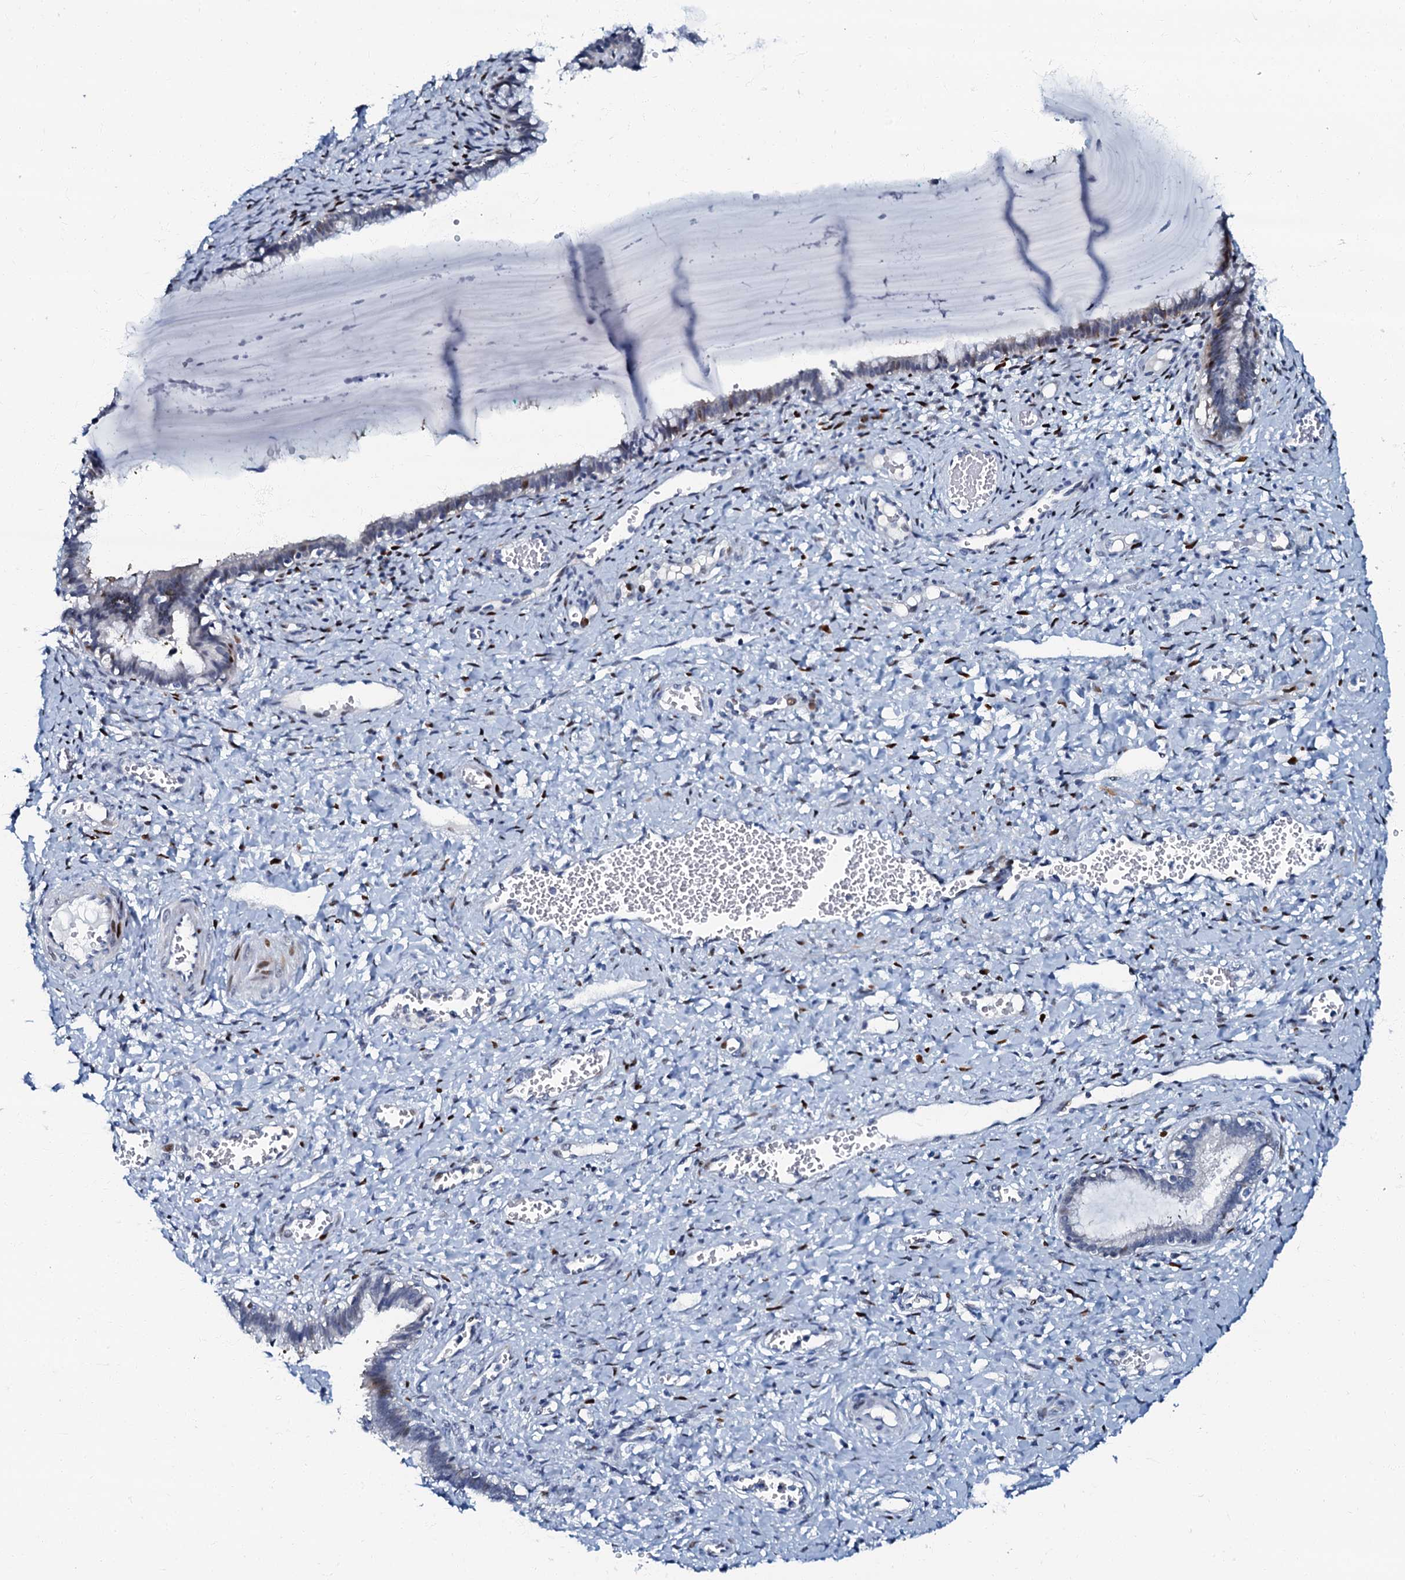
{"staining": {"intensity": "negative", "quantity": "none", "location": "none"}, "tissue": "cervix", "cell_type": "Glandular cells", "image_type": "normal", "snomed": [{"axis": "morphology", "description": "Normal tissue, NOS"}, {"axis": "morphology", "description": "Adenocarcinoma, NOS"}, {"axis": "topography", "description": "Cervix"}], "caption": "A high-resolution photomicrograph shows immunohistochemistry (IHC) staining of normal cervix, which exhibits no significant staining in glandular cells.", "gene": "MFSD5", "patient": {"sex": "female", "age": 29}}